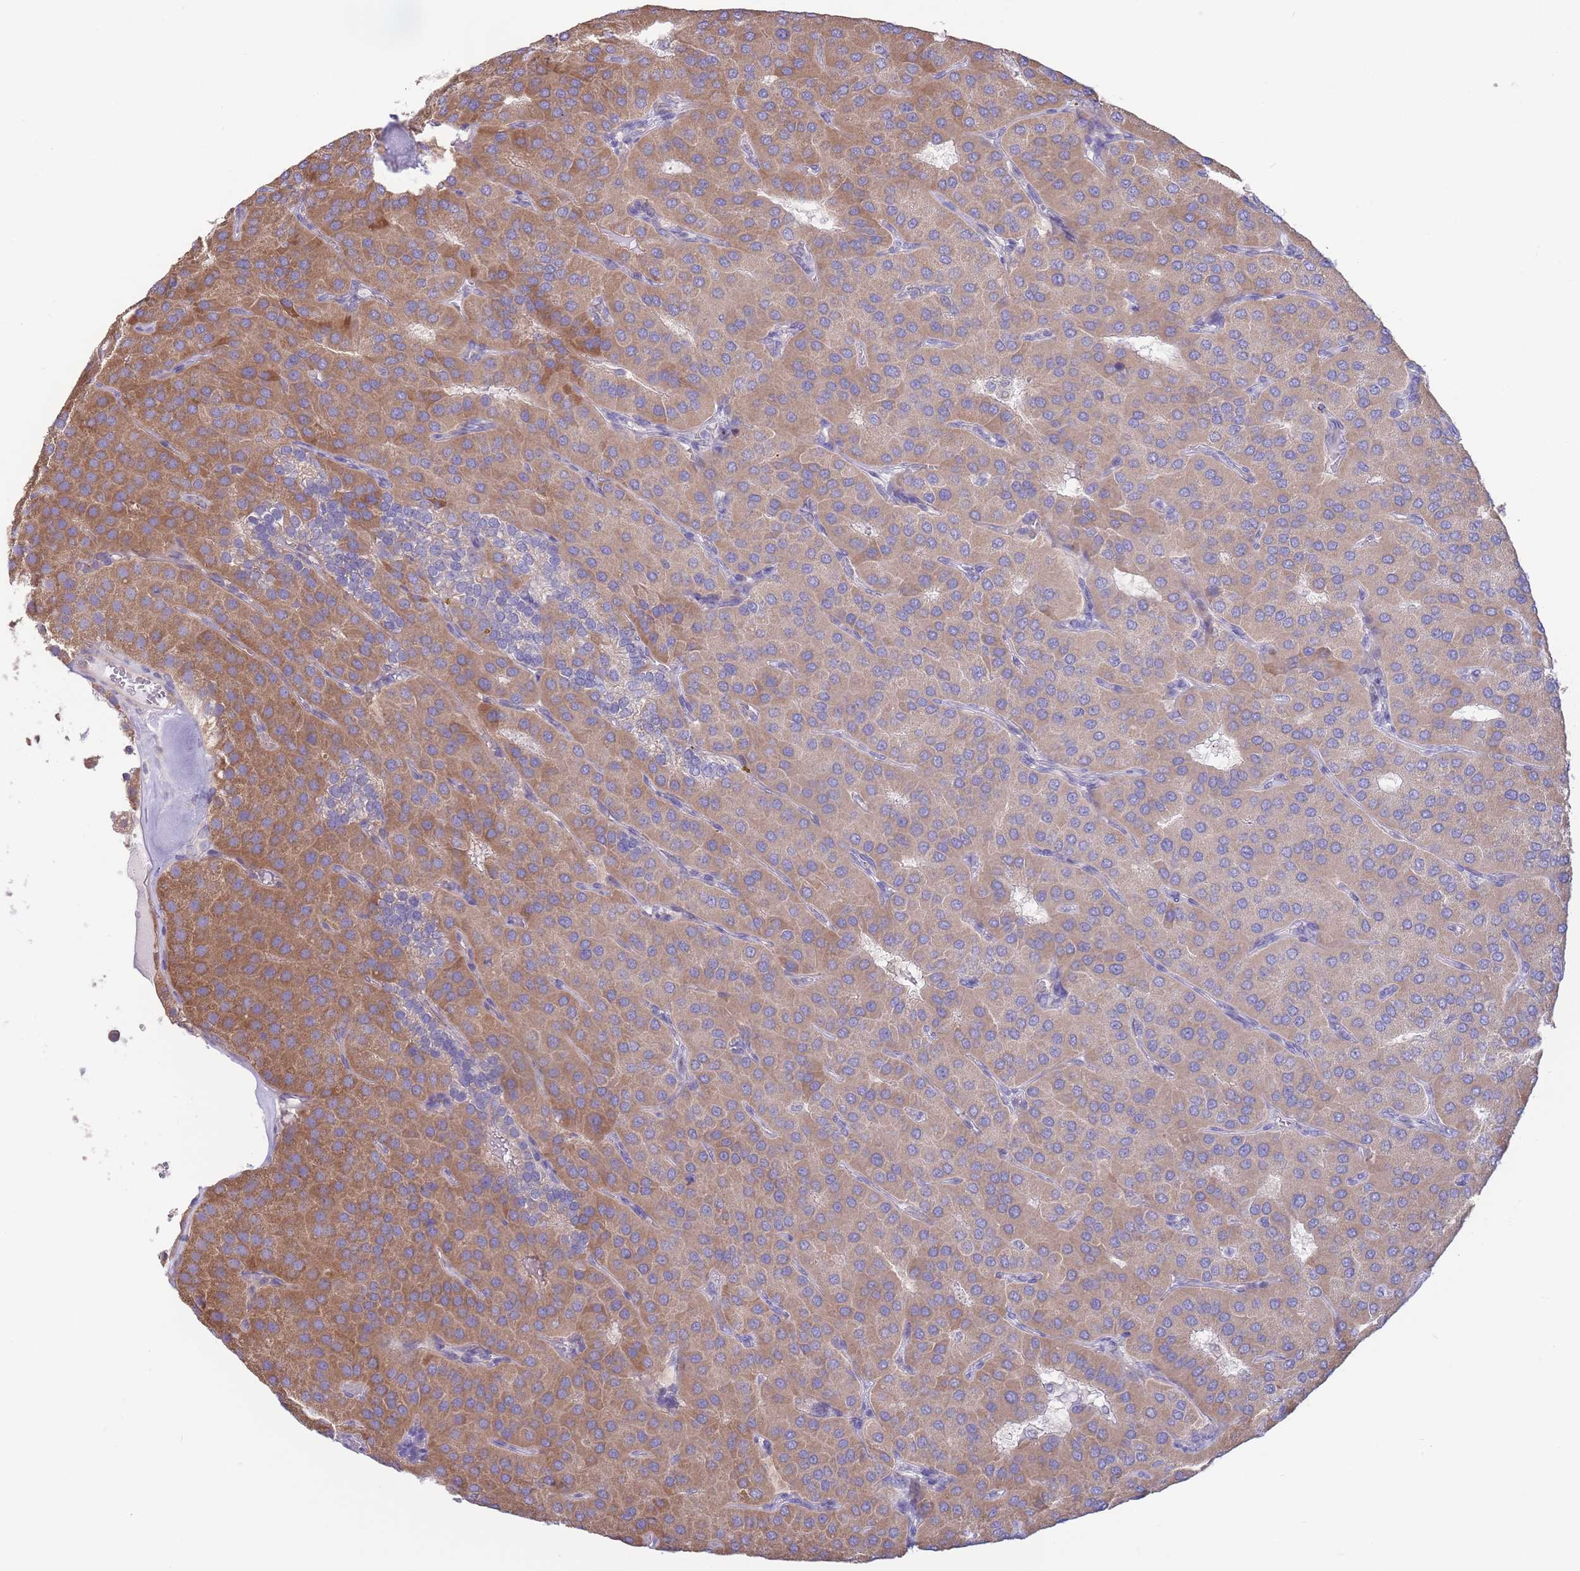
{"staining": {"intensity": "moderate", "quantity": ">75%", "location": "cytoplasmic/membranous"}, "tissue": "parathyroid gland", "cell_type": "Glandular cells", "image_type": "normal", "snomed": [{"axis": "morphology", "description": "Normal tissue, NOS"}, {"axis": "morphology", "description": "Adenoma, NOS"}, {"axis": "topography", "description": "Parathyroid gland"}], "caption": "Moderate cytoplasmic/membranous positivity is present in about >75% of glandular cells in unremarkable parathyroid gland.", "gene": "ALS2CL", "patient": {"sex": "female", "age": 86}}